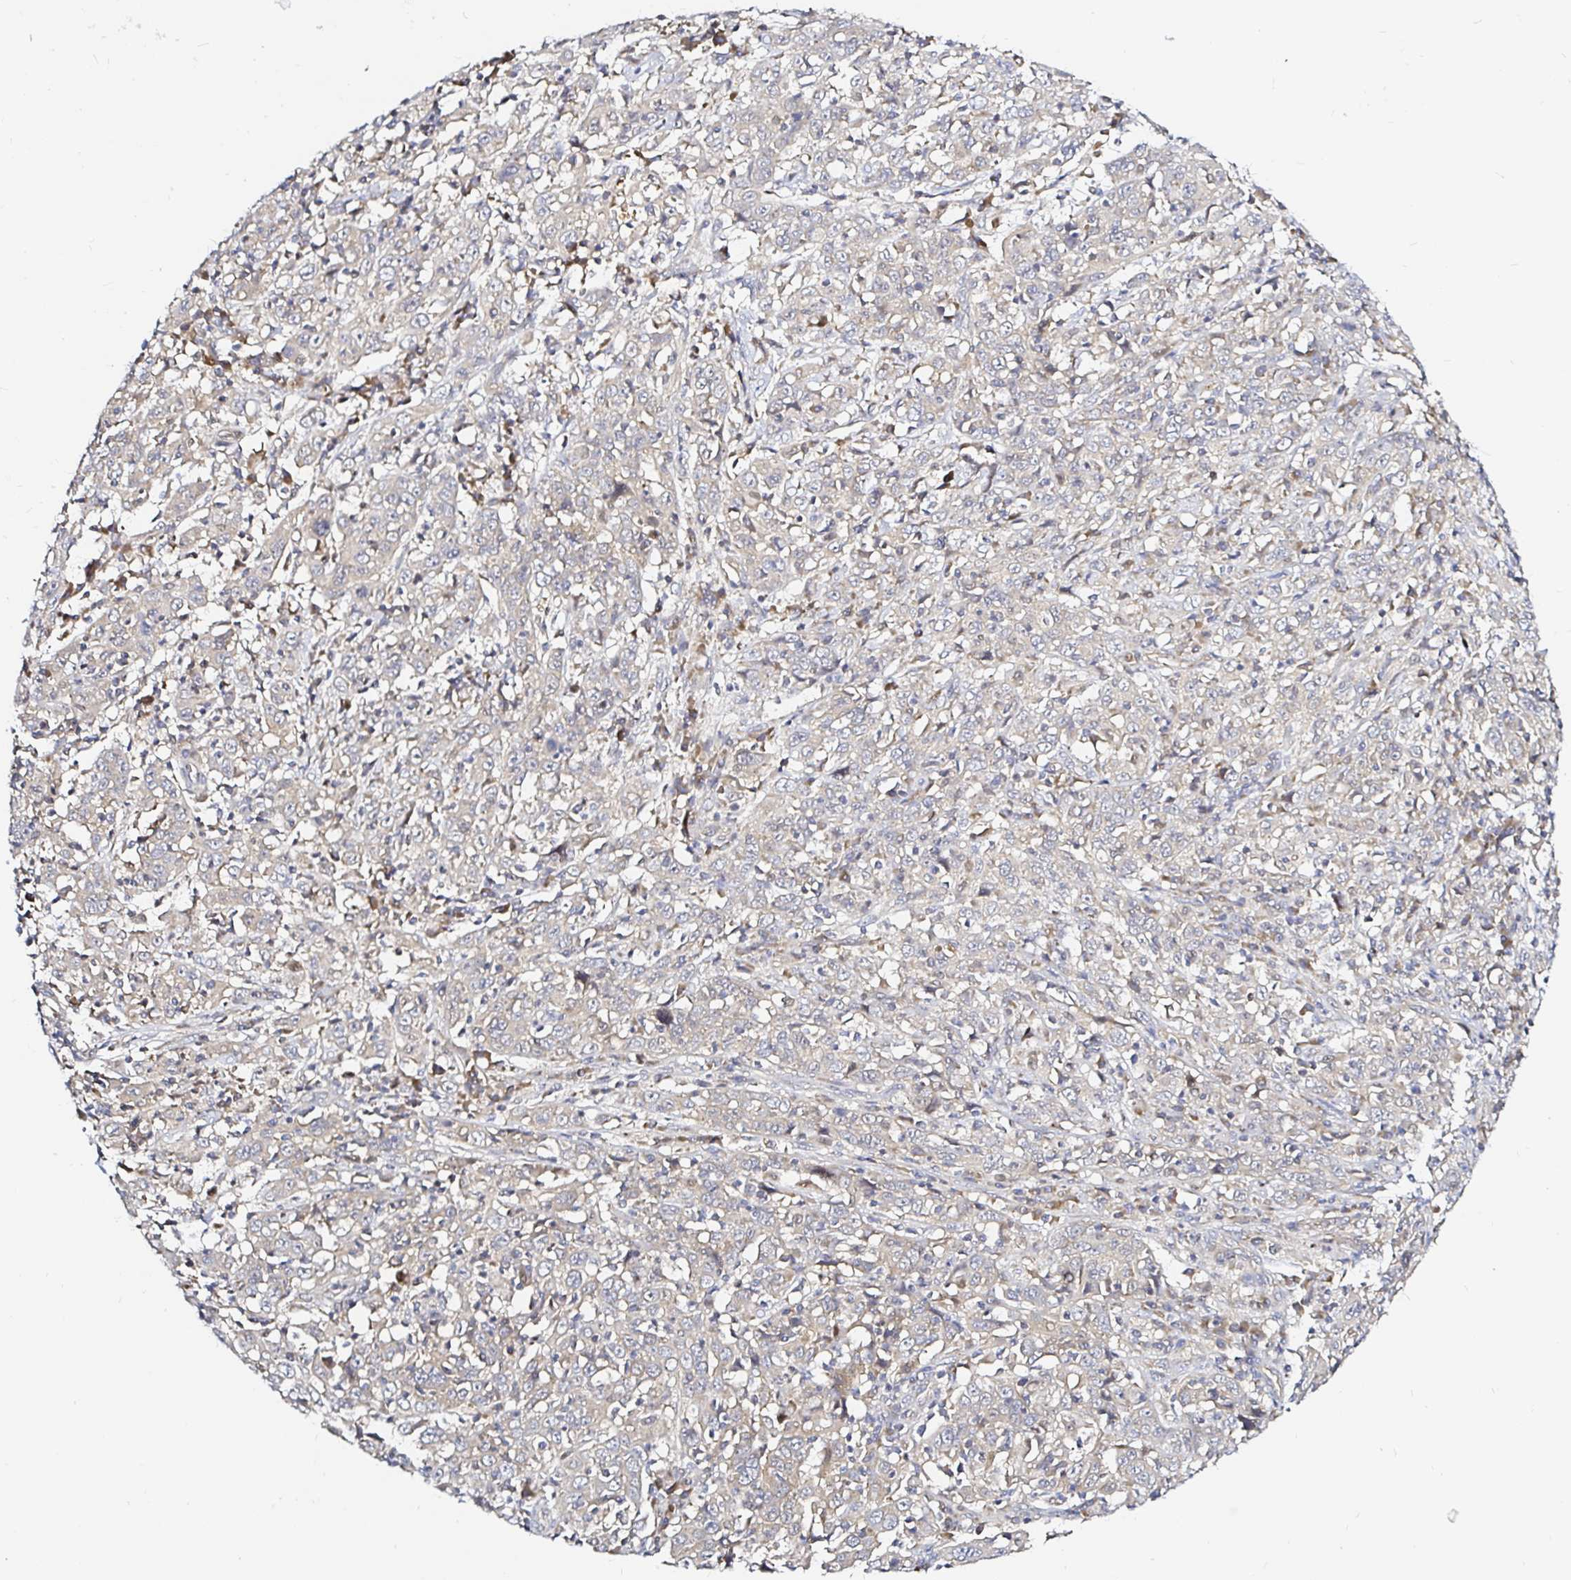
{"staining": {"intensity": "negative", "quantity": "none", "location": "none"}, "tissue": "cervical cancer", "cell_type": "Tumor cells", "image_type": "cancer", "snomed": [{"axis": "morphology", "description": "Squamous cell carcinoma, NOS"}, {"axis": "topography", "description": "Cervix"}], "caption": "Cervical cancer (squamous cell carcinoma) was stained to show a protein in brown. There is no significant staining in tumor cells. (Stains: DAB immunohistochemistry with hematoxylin counter stain, Microscopy: brightfield microscopy at high magnification).", "gene": "ARHGEF37", "patient": {"sex": "female", "age": 46}}